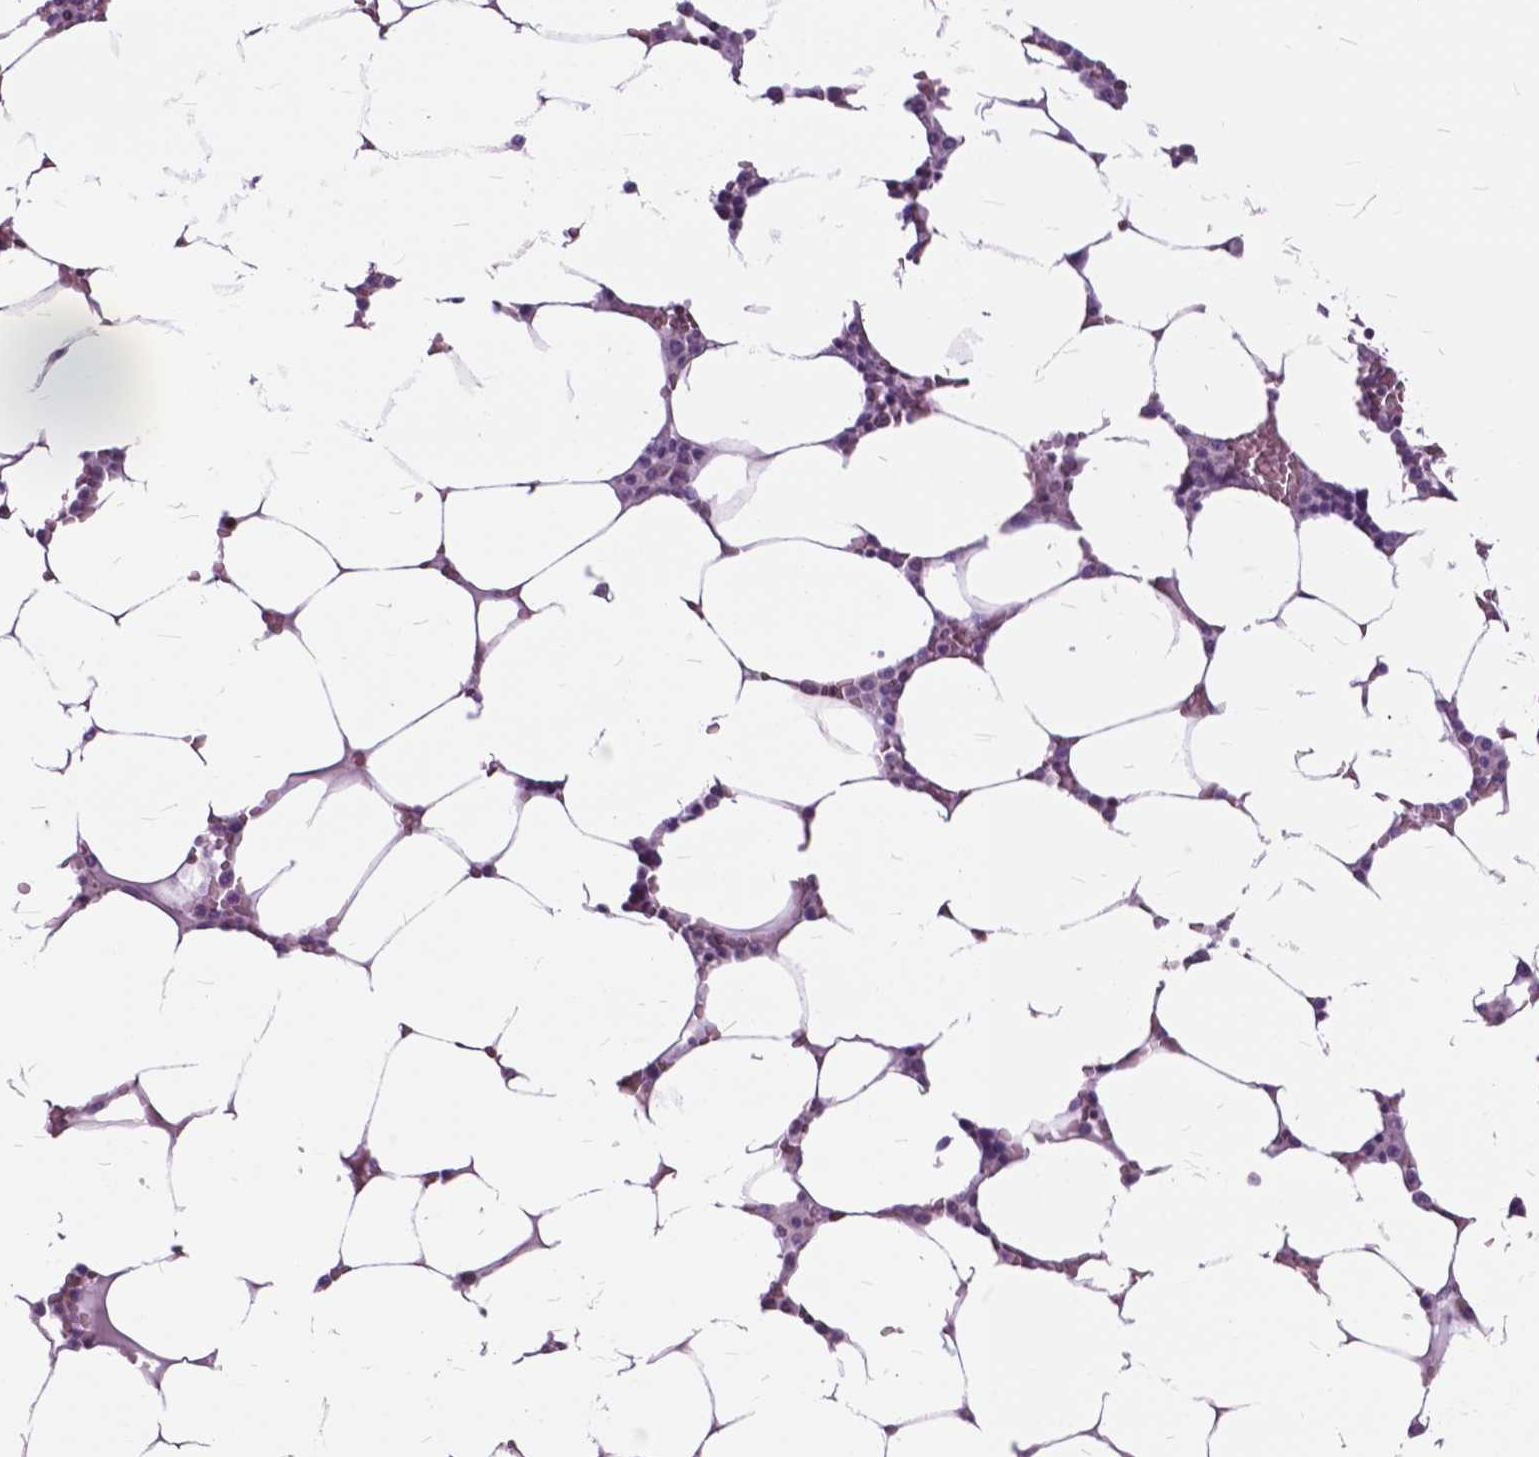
{"staining": {"intensity": "negative", "quantity": "none", "location": "none"}, "tissue": "bone marrow", "cell_type": "Hematopoietic cells", "image_type": "normal", "snomed": [{"axis": "morphology", "description": "Normal tissue, NOS"}, {"axis": "topography", "description": "Bone marrow"}], "caption": "An immunohistochemistry micrograph of normal bone marrow is shown. There is no staining in hematopoietic cells of bone marrow. (Brightfield microscopy of DAB (3,3'-diaminobenzidine) IHC at high magnification).", "gene": "SP140", "patient": {"sex": "female", "age": 52}}